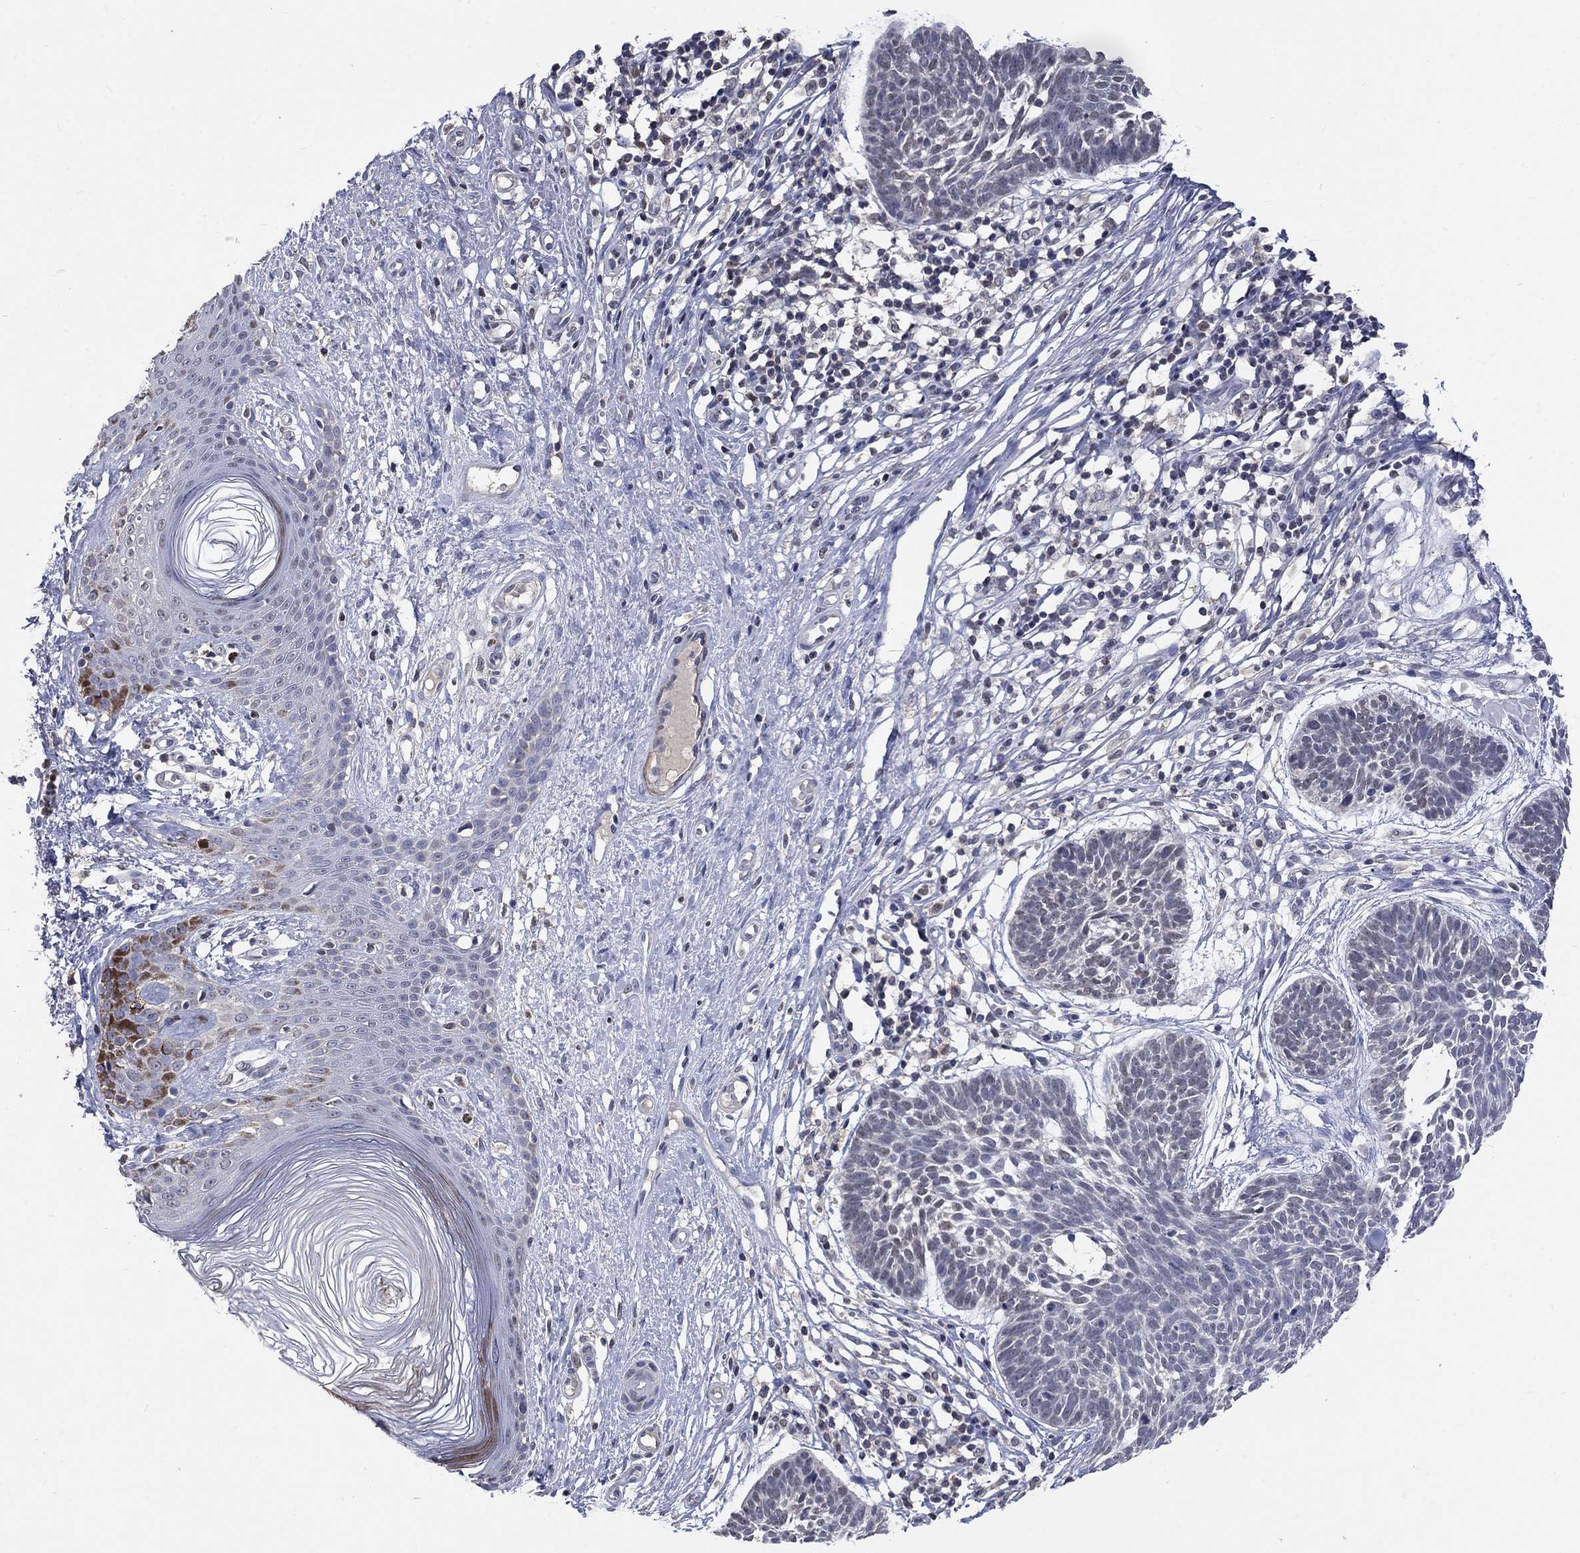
{"staining": {"intensity": "negative", "quantity": "none", "location": "none"}, "tissue": "skin cancer", "cell_type": "Tumor cells", "image_type": "cancer", "snomed": [{"axis": "morphology", "description": "Basal cell carcinoma"}, {"axis": "topography", "description": "Skin"}], "caption": "A histopathology image of human basal cell carcinoma (skin) is negative for staining in tumor cells.", "gene": "ZBTB18", "patient": {"sex": "male", "age": 85}}